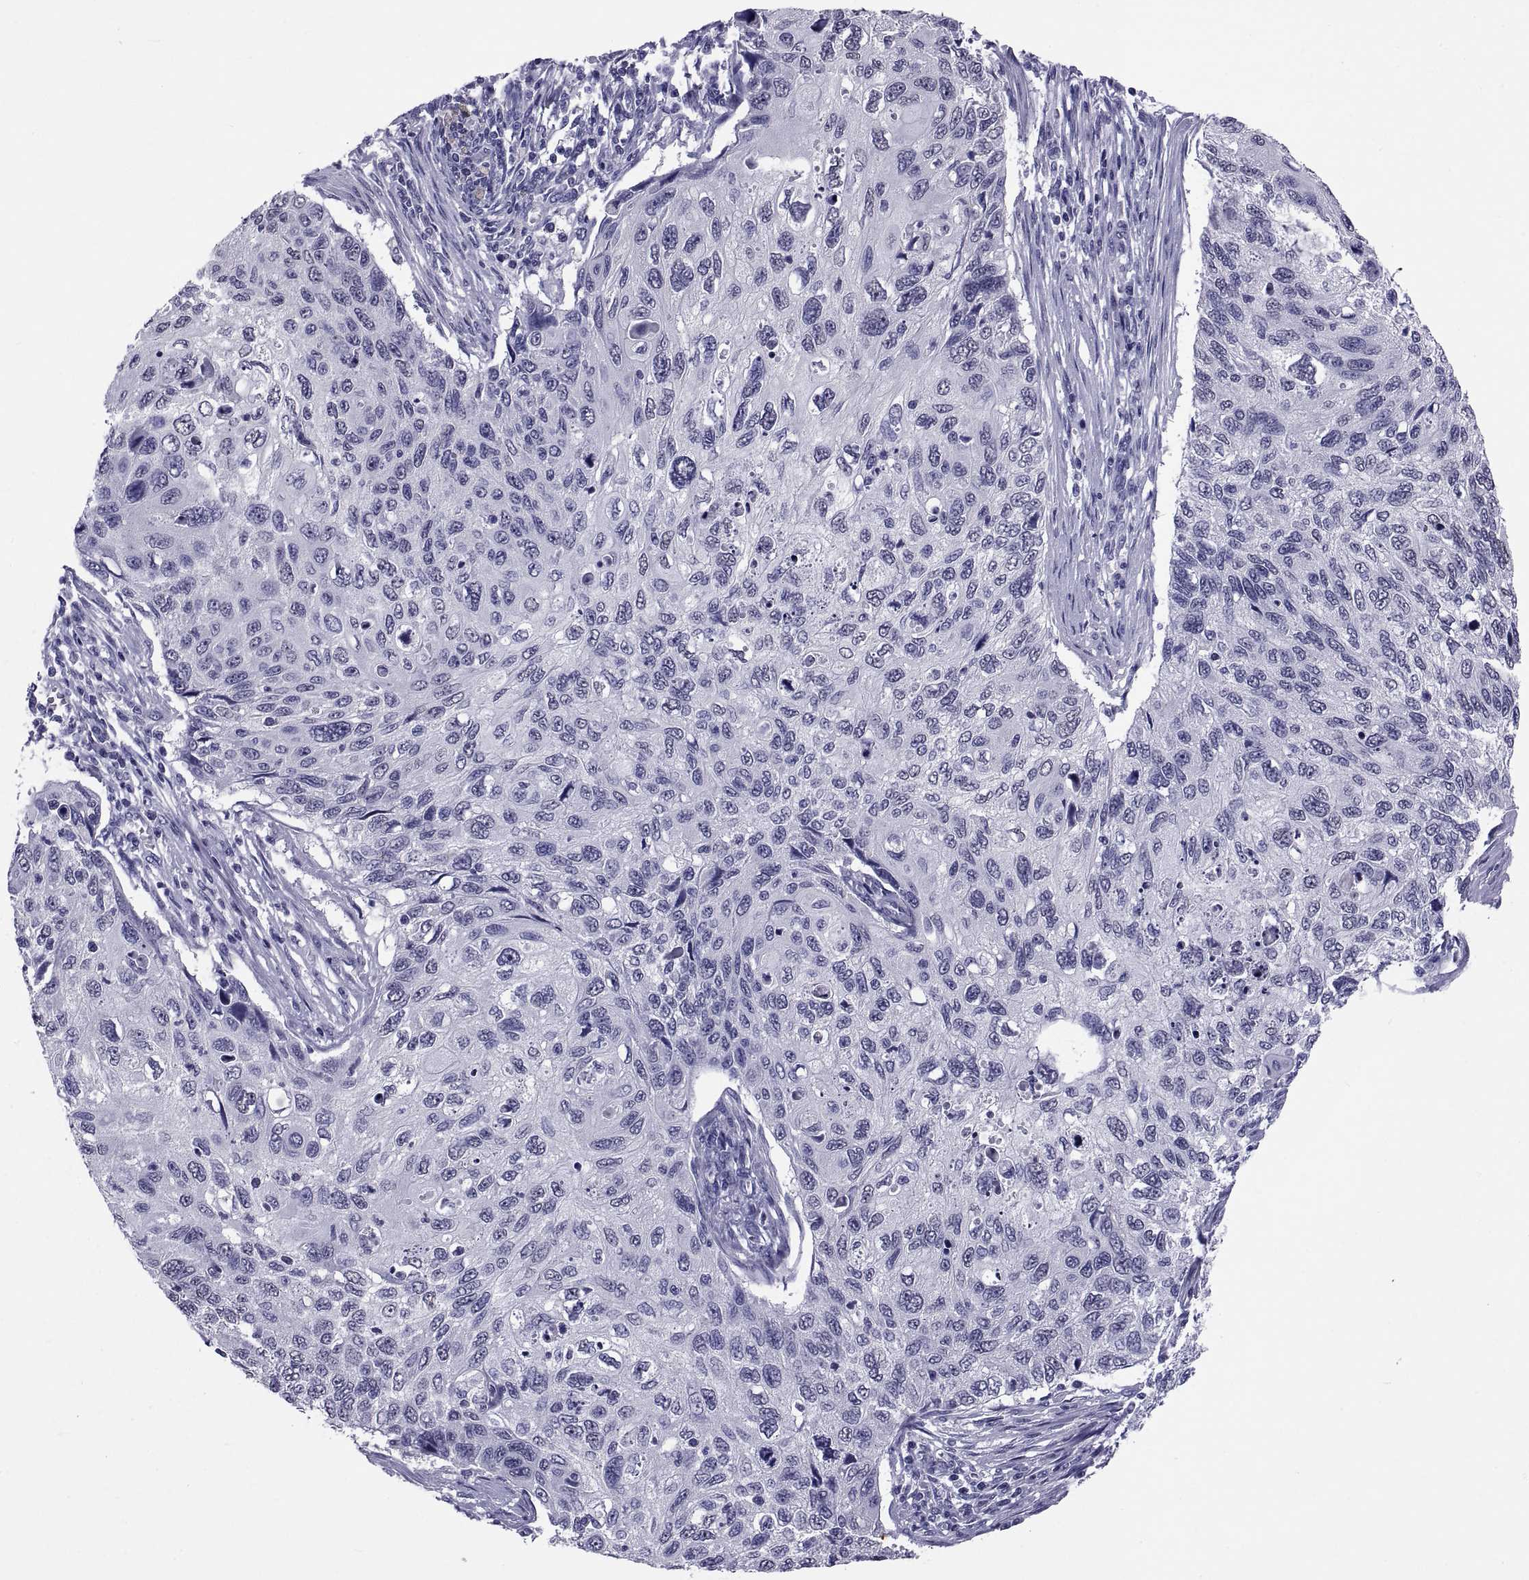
{"staining": {"intensity": "negative", "quantity": "none", "location": "none"}, "tissue": "cervical cancer", "cell_type": "Tumor cells", "image_type": "cancer", "snomed": [{"axis": "morphology", "description": "Squamous cell carcinoma, NOS"}, {"axis": "topography", "description": "Cervix"}], "caption": "A high-resolution histopathology image shows immunohistochemistry staining of cervical cancer, which reveals no significant staining in tumor cells.", "gene": "TGFBR3L", "patient": {"sex": "female", "age": 70}}